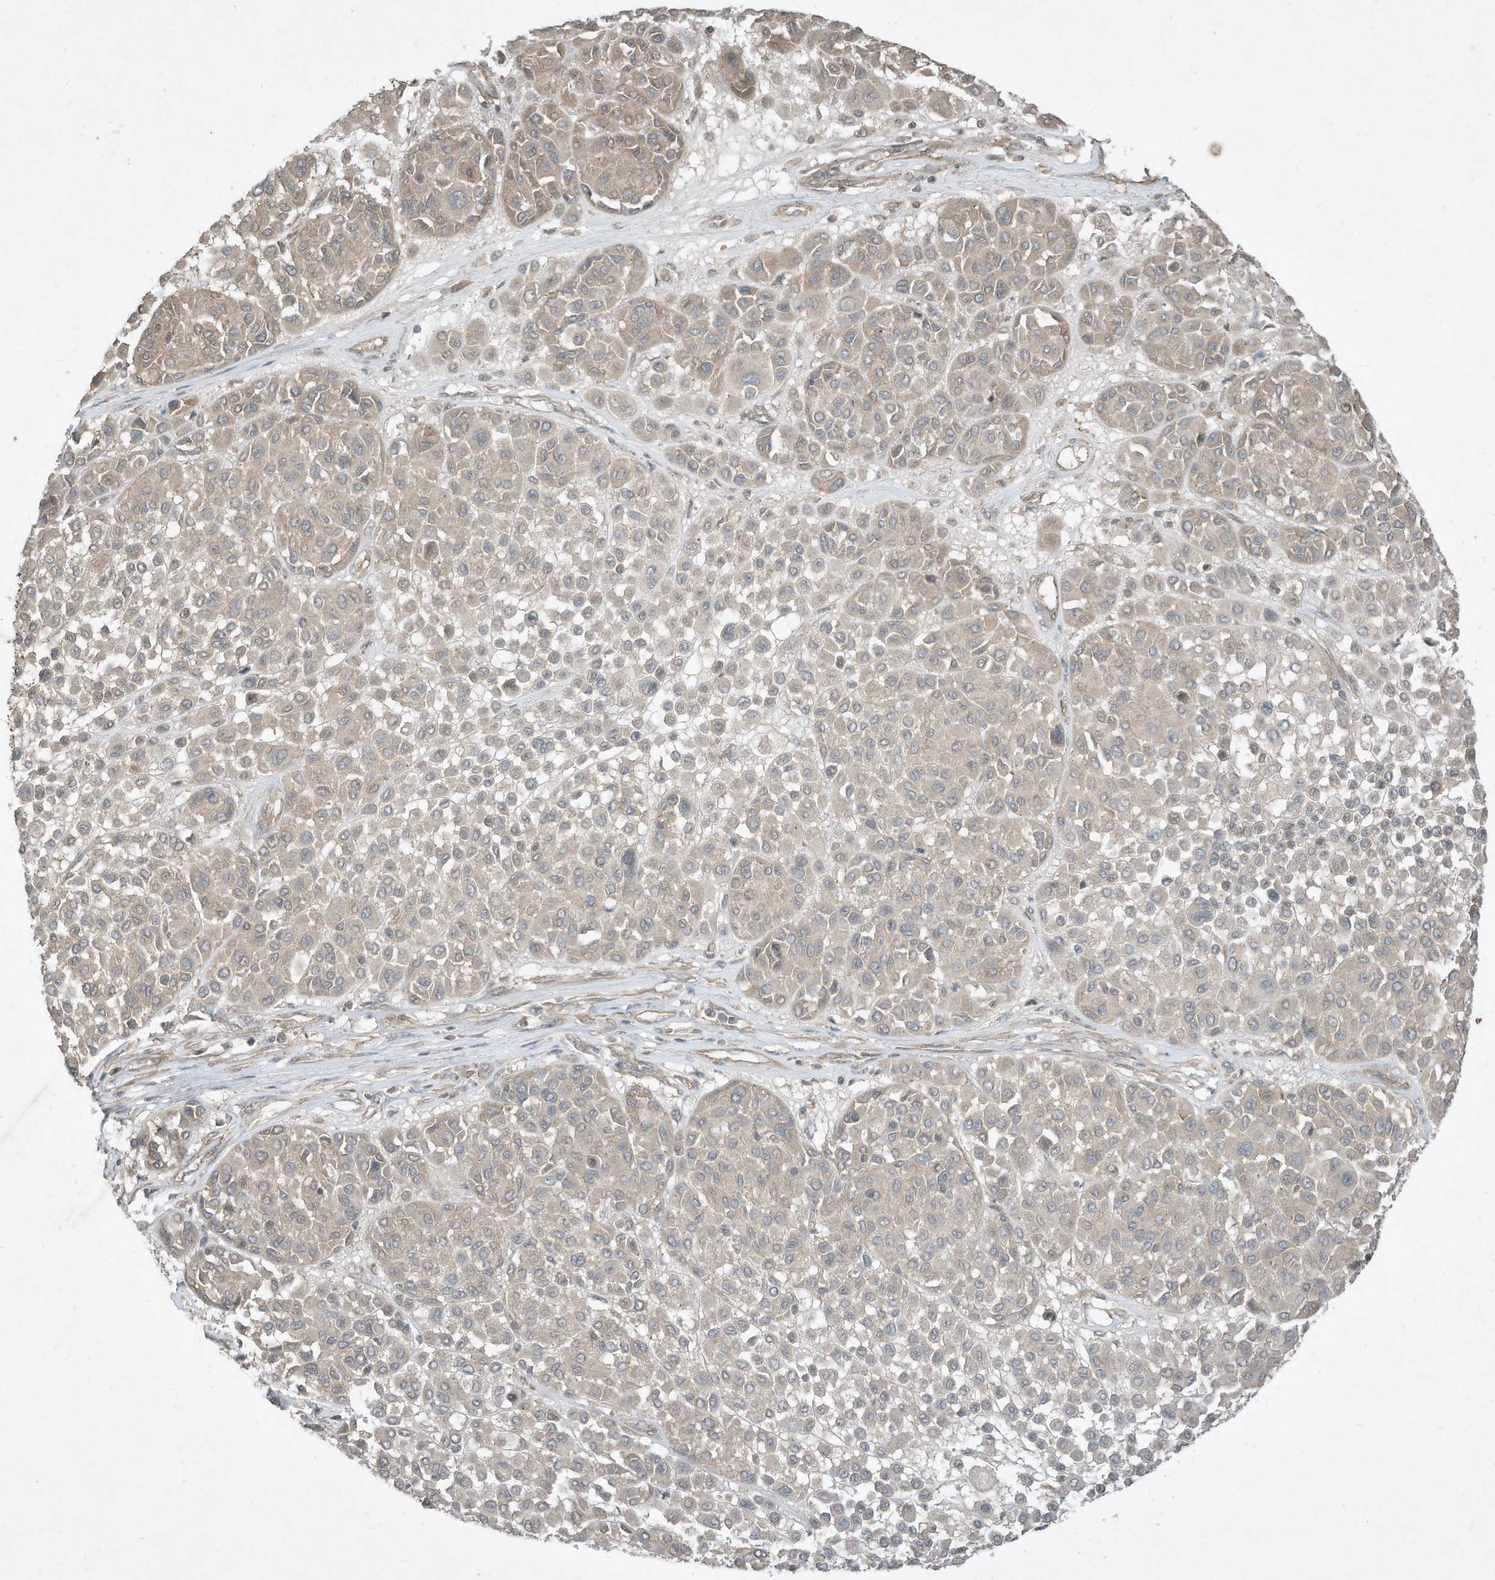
{"staining": {"intensity": "weak", "quantity": "<25%", "location": "cytoplasmic/membranous"}, "tissue": "melanoma", "cell_type": "Tumor cells", "image_type": "cancer", "snomed": [{"axis": "morphology", "description": "Malignant melanoma, Metastatic site"}, {"axis": "topography", "description": "Soft tissue"}], "caption": "This is an immunohistochemistry (IHC) photomicrograph of human malignant melanoma (metastatic site). There is no positivity in tumor cells.", "gene": "MATN2", "patient": {"sex": "male", "age": 41}}